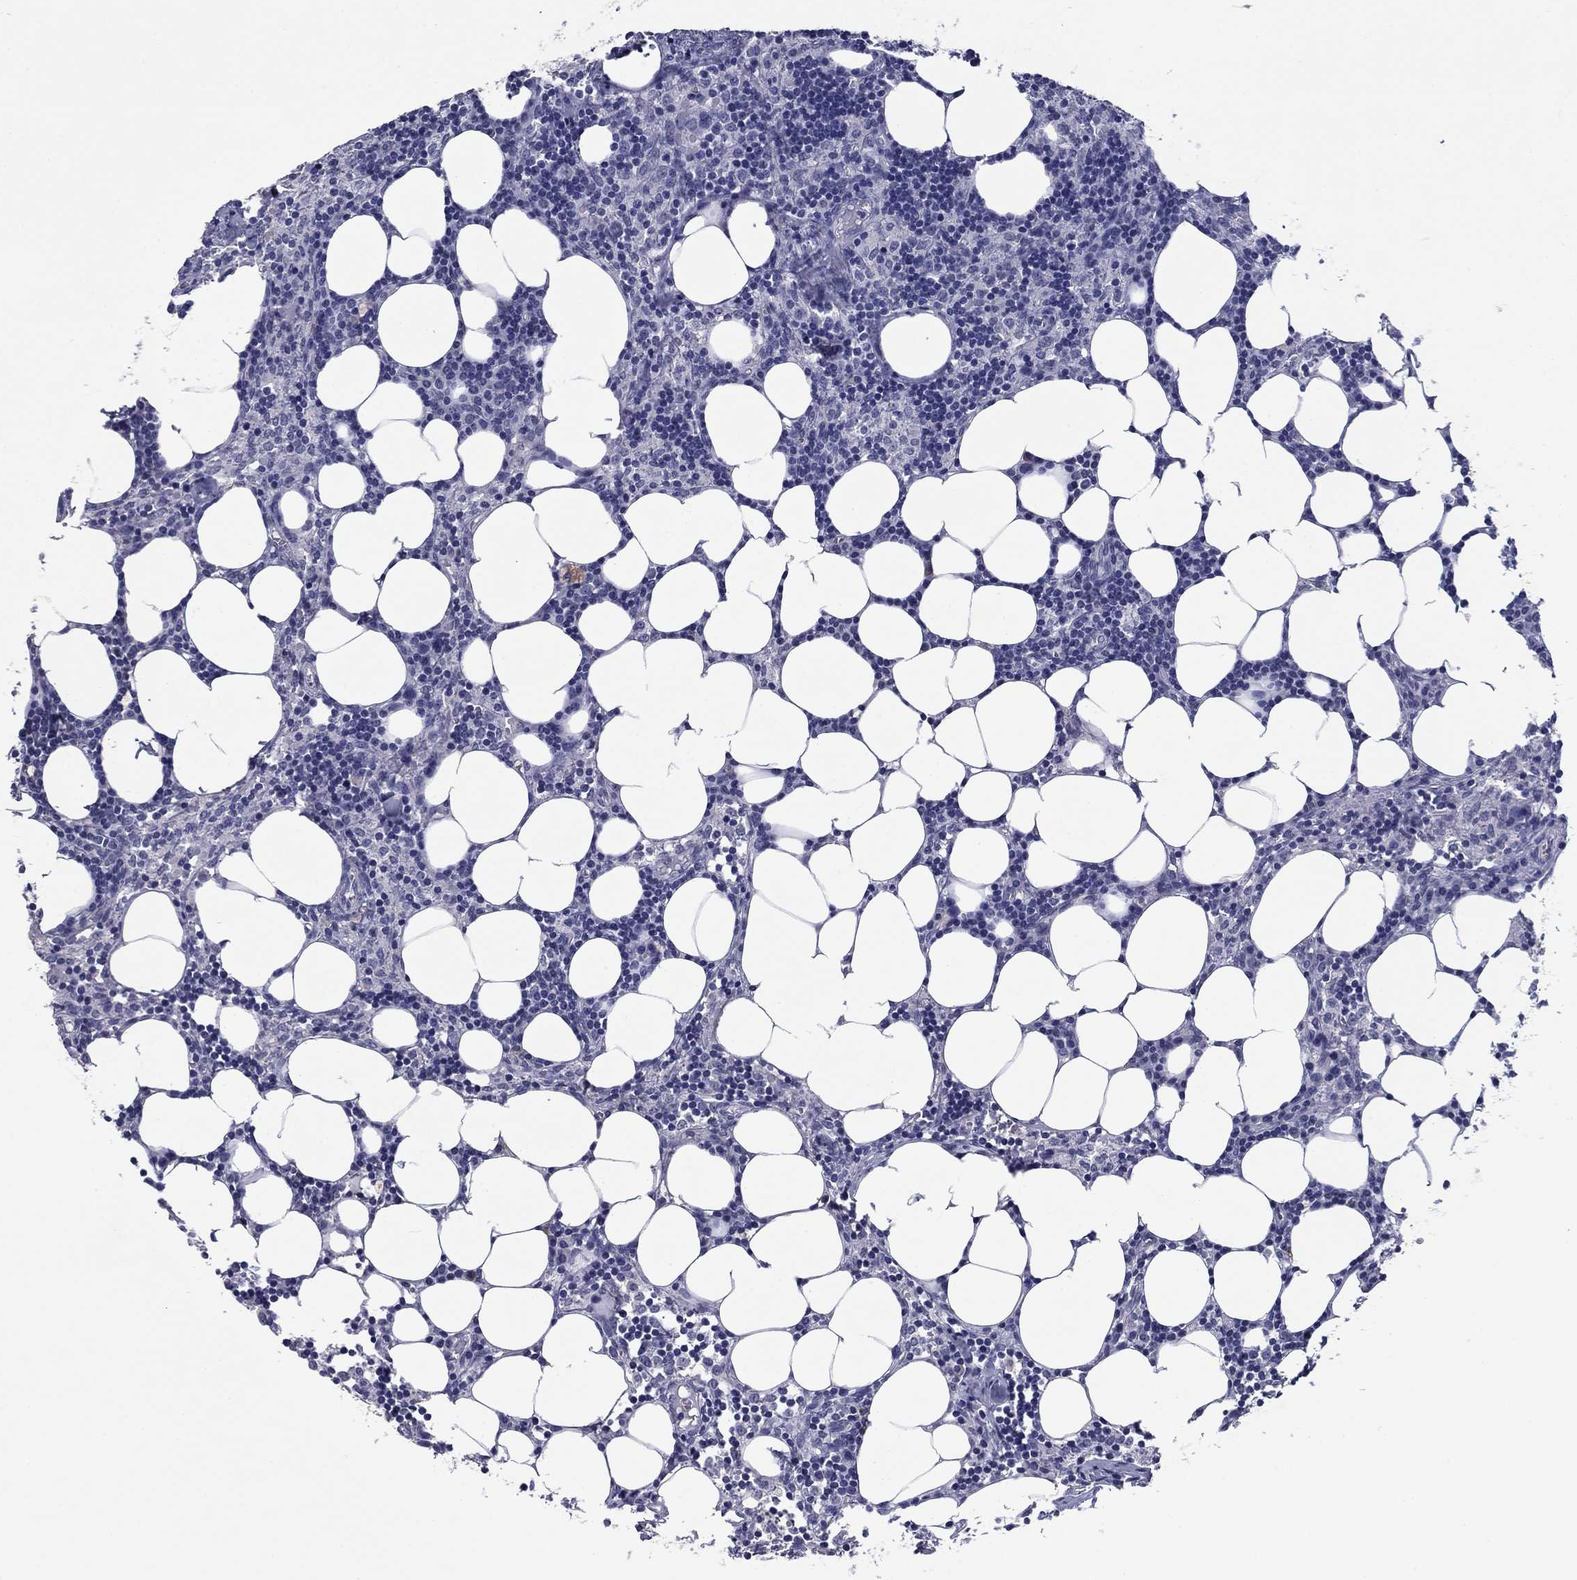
{"staining": {"intensity": "negative", "quantity": "none", "location": "none"}, "tissue": "lymph node", "cell_type": "Germinal center cells", "image_type": "normal", "snomed": [{"axis": "morphology", "description": "Normal tissue, NOS"}, {"axis": "topography", "description": "Lymph node"}], "caption": "A high-resolution micrograph shows immunohistochemistry staining of benign lymph node, which displays no significant staining in germinal center cells.", "gene": "HAO1", "patient": {"sex": "female", "age": 52}}